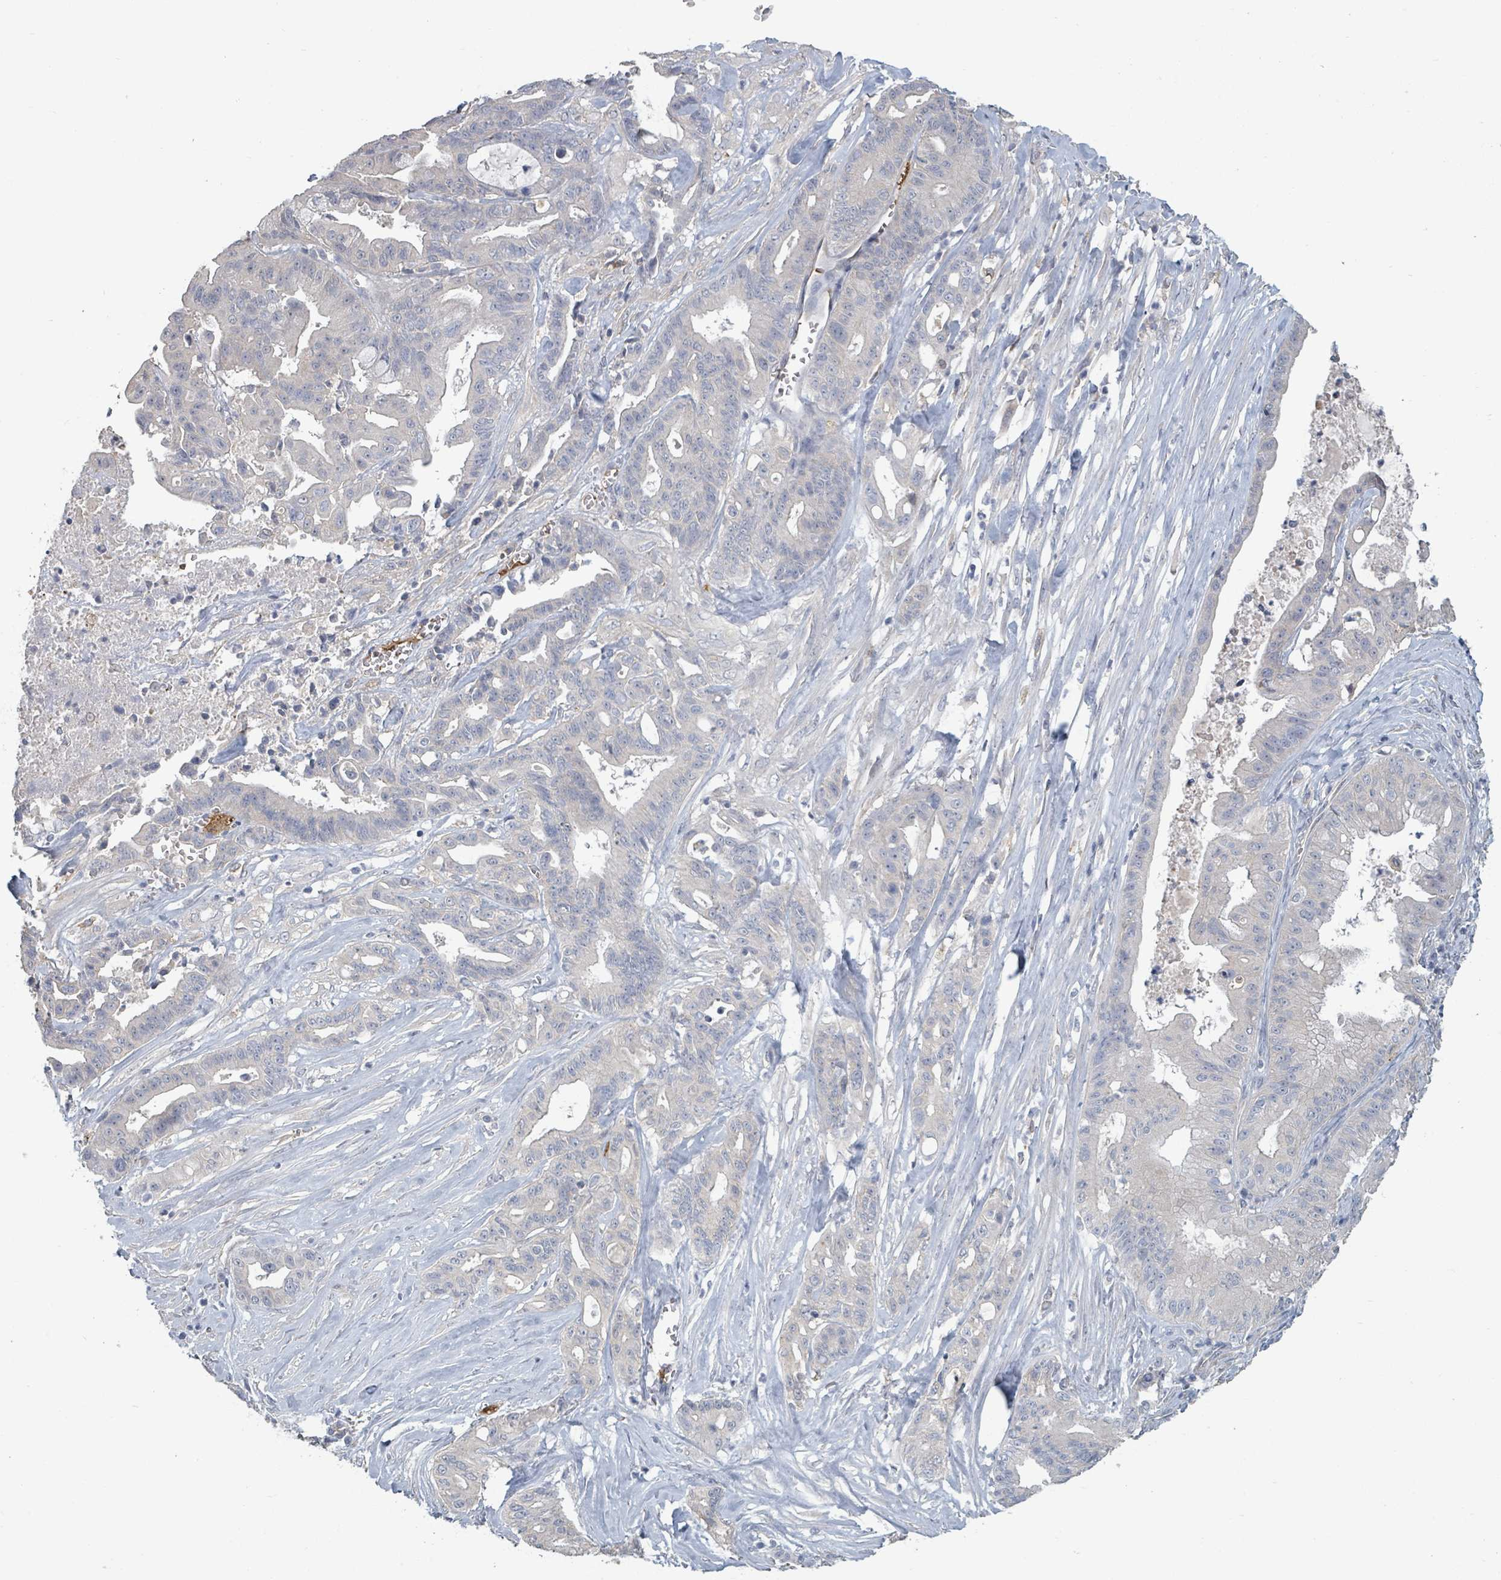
{"staining": {"intensity": "negative", "quantity": "none", "location": "none"}, "tissue": "ovarian cancer", "cell_type": "Tumor cells", "image_type": "cancer", "snomed": [{"axis": "morphology", "description": "Cystadenocarcinoma, mucinous, NOS"}, {"axis": "topography", "description": "Ovary"}], "caption": "Tumor cells show no significant staining in ovarian cancer (mucinous cystadenocarcinoma). (DAB (3,3'-diaminobenzidine) IHC, high magnification).", "gene": "PLAUR", "patient": {"sex": "female", "age": 70}}